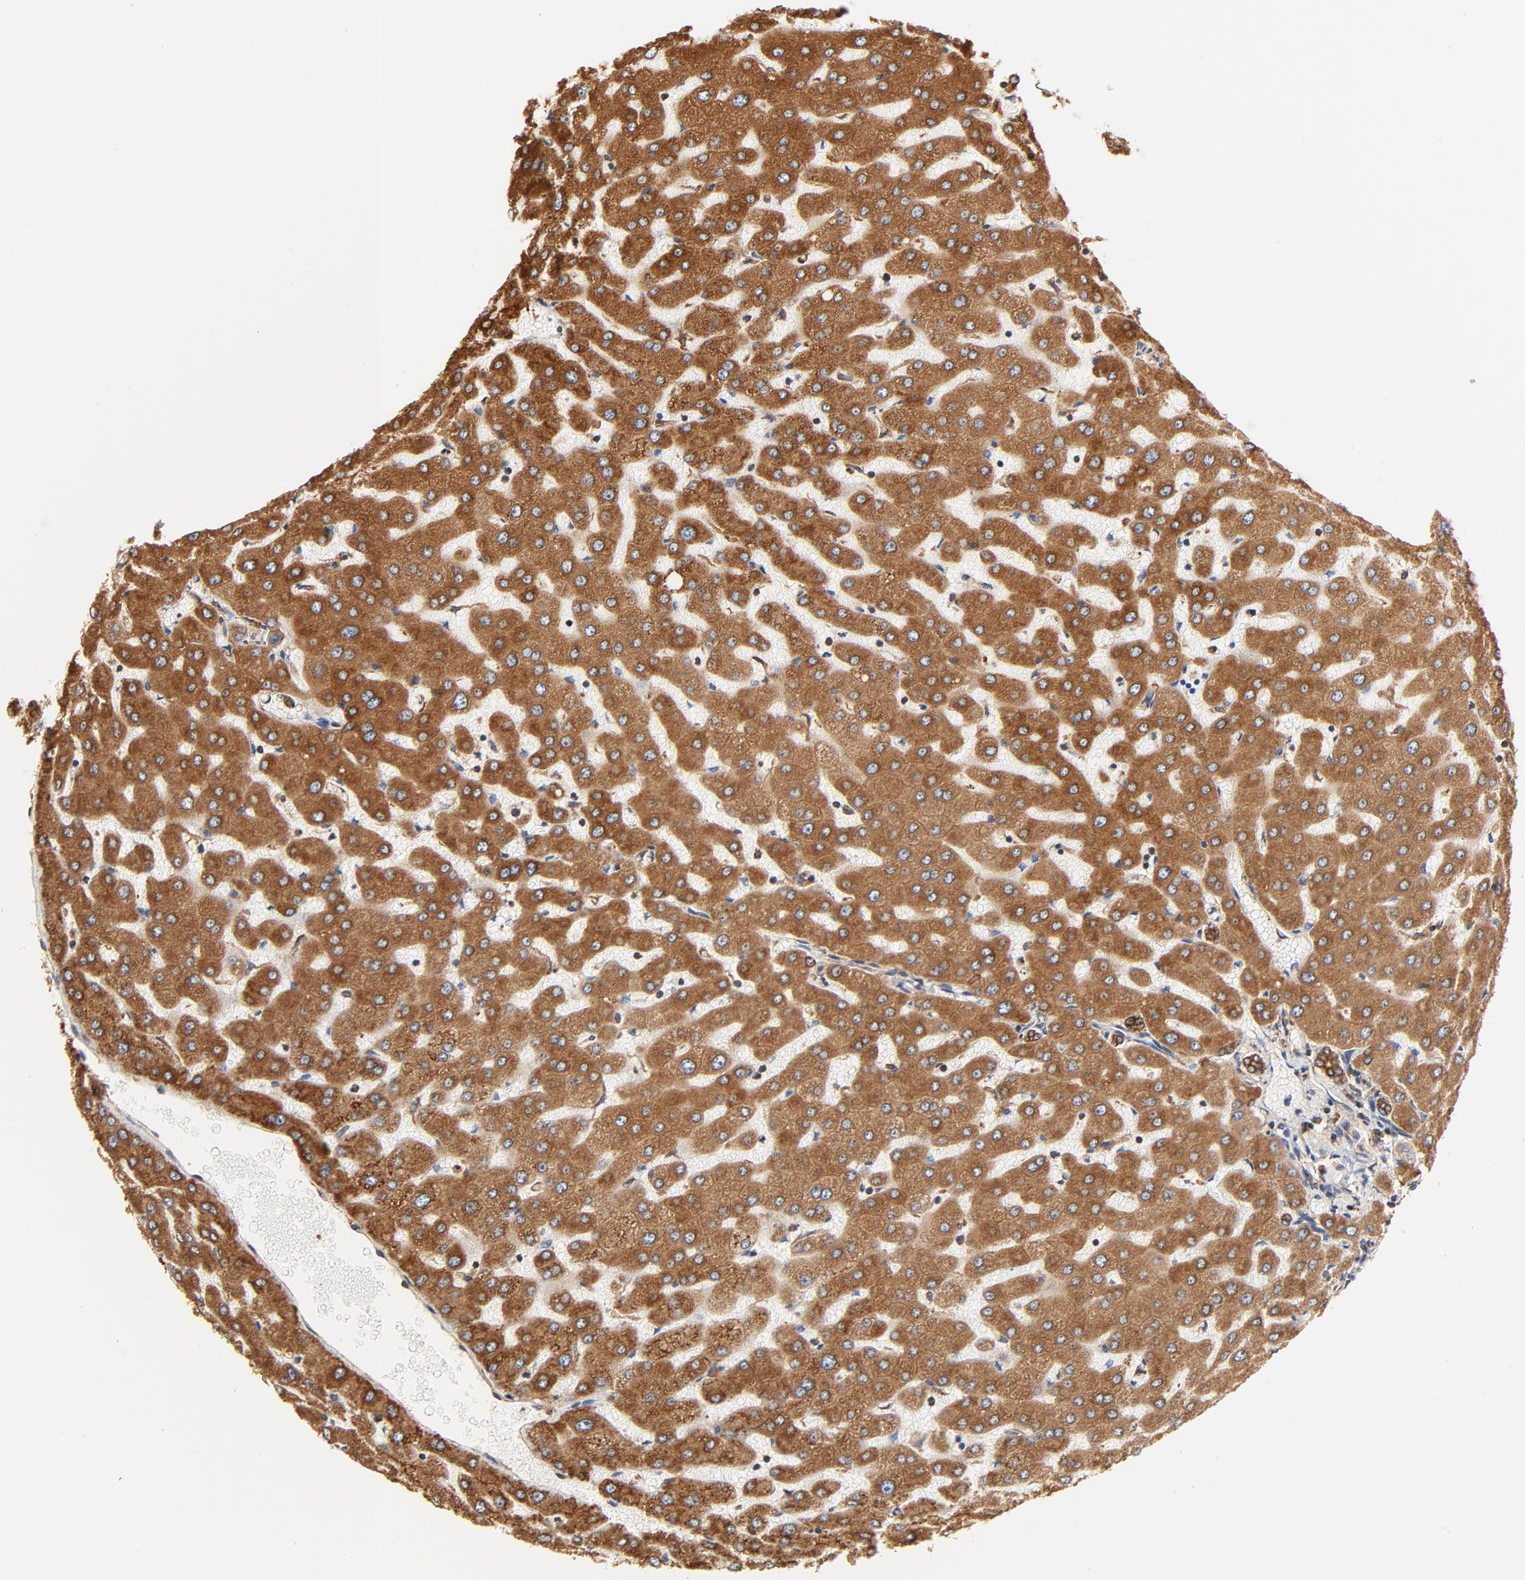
{"staining": {"intensity": "strong", "quantity": ">75%", "location": "cytoplasmic/membranous"}, "tissue": "liver", "cell_type": "Cholangiocytes", "image_type": "normal", "snomed": [{"axis": "morphology", "description": "Normal tissue, NOS"}, {"axis": "morphology", "description": "Fibrosis, NOS"}, {"axis": "topography", "description": "Liver"}], "caption": "A micrograph showing strong cytoplasmic/membranous expression in approximately >75% of cholangiocytes in normal liver, as visualized by brown immunohistochemical staining.", "gene": "BCAP31", "patient": {"sex": "female", "age": 29}}